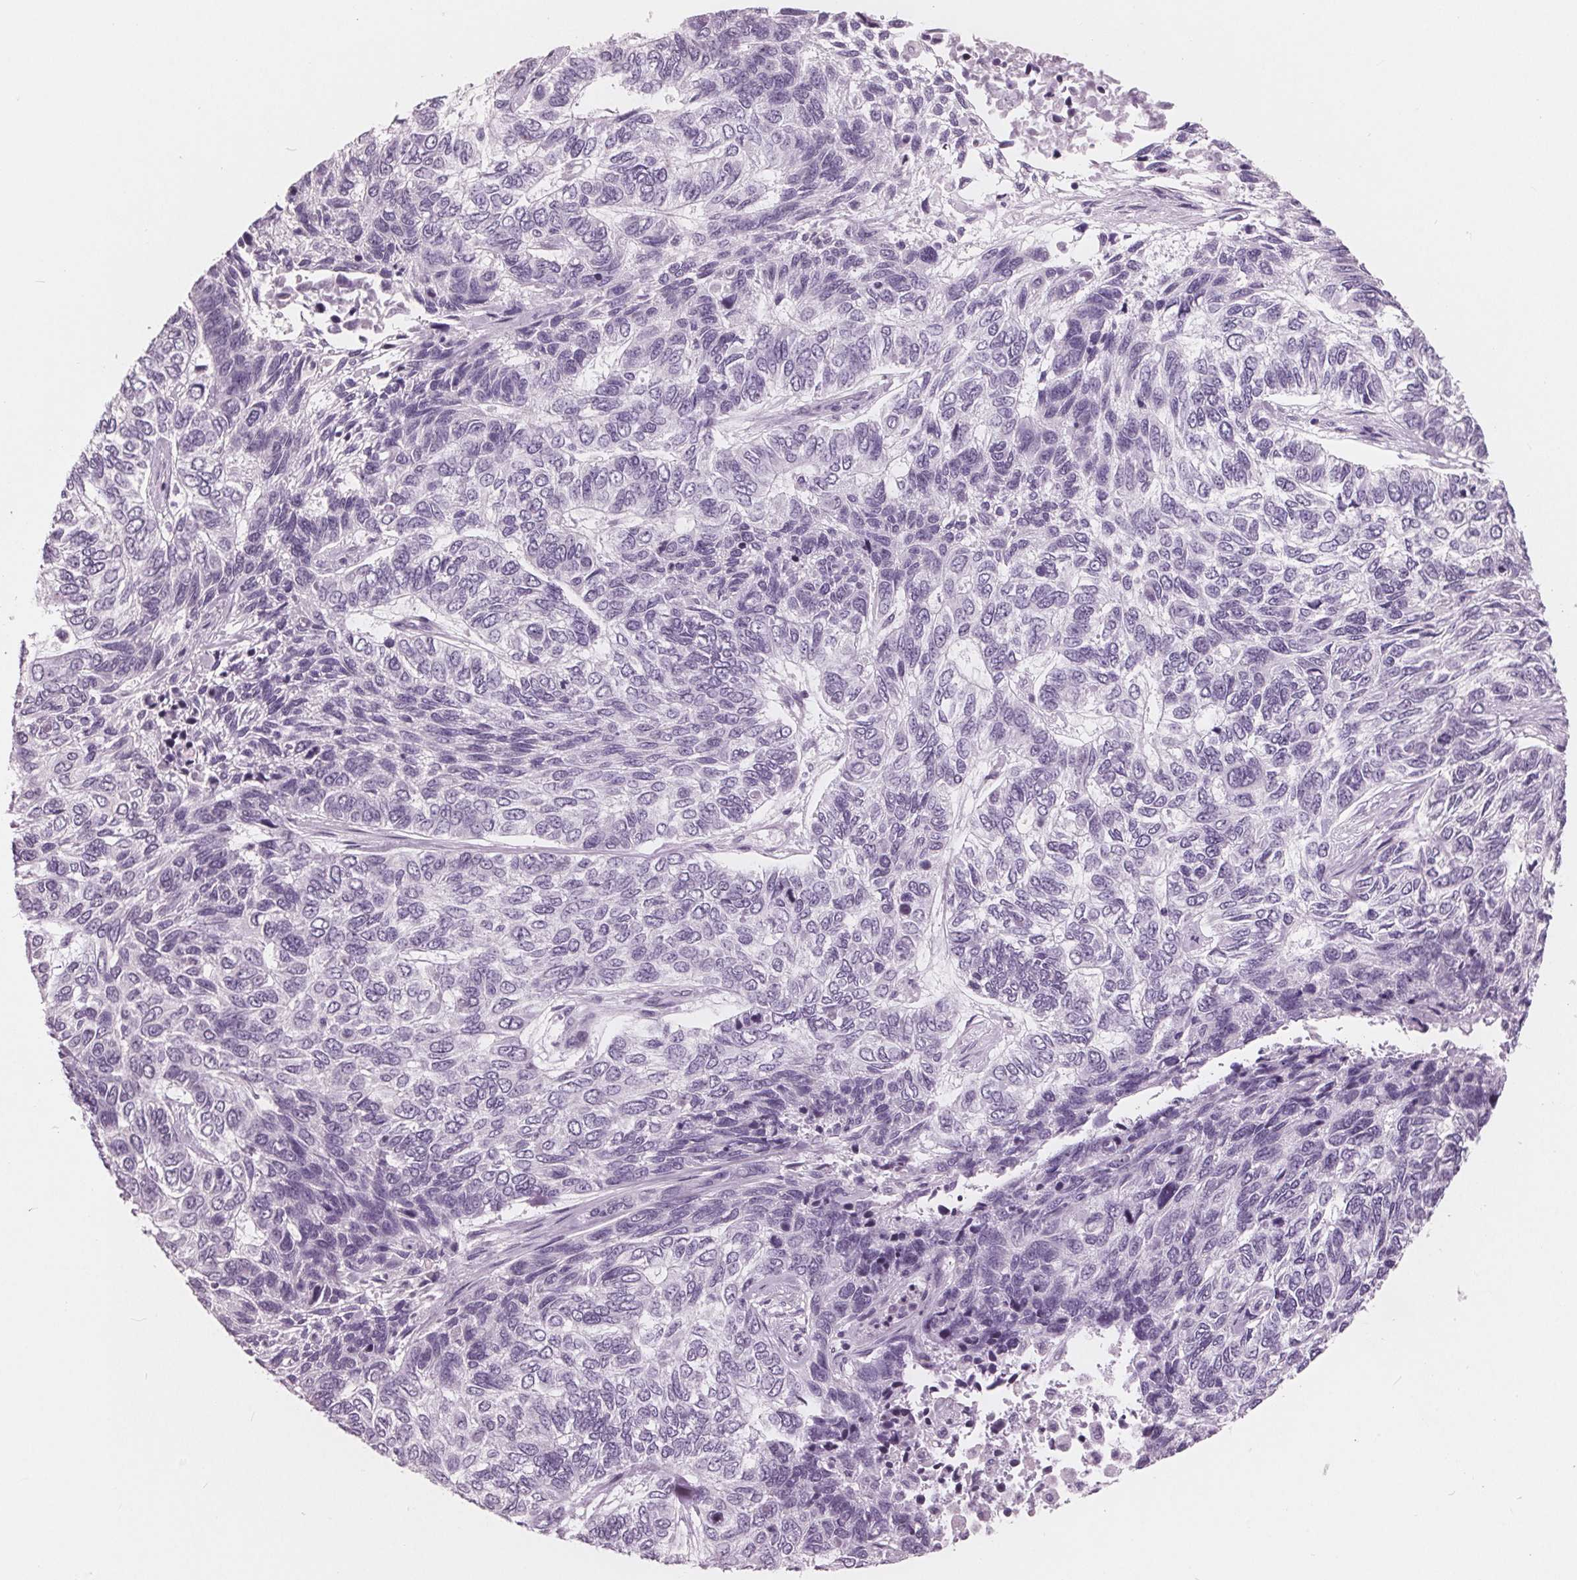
{"staining": {"intensity": "negative", "quantity": "none", "location": "none"}, "tissue": "skin cancer", "cell_type": "Tumor cells", "image_type": "cancer", "snomed": [{"axis": "morphology", "description": "Basal cell carcinoma"}, {"axis": "topography", "description": "Skin"}], "caption": "There is no significant staining in tumor cells of skin cancer (basal cell carcinoma).", "gene": "AMBP", "patient": {"sex": "female", "age": 65}}